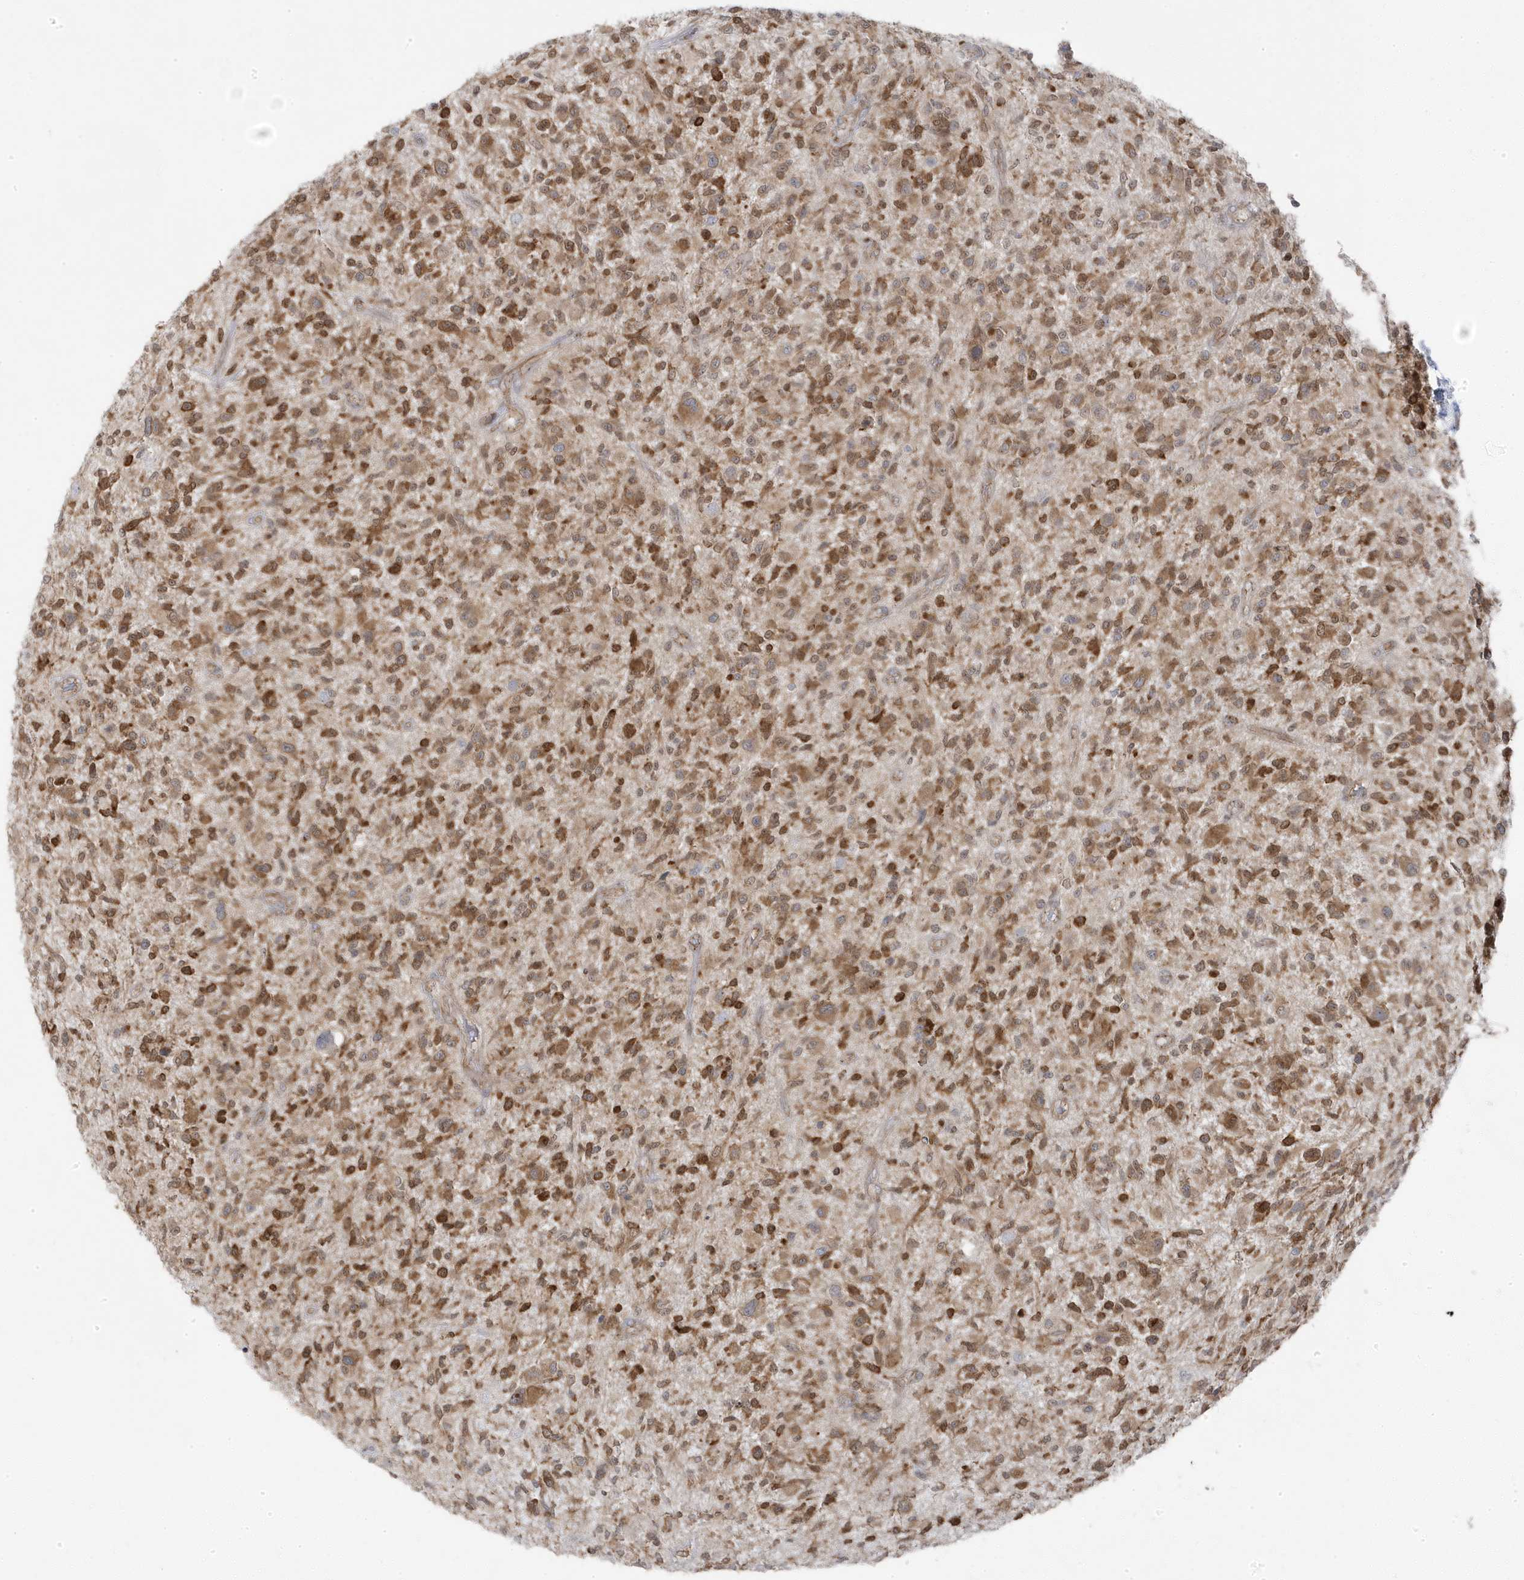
{"staining": {"intensity": "moderate", "quantity": ">75%", "location": "cytoplasmic/membranous"}, "tissue": "glioma", "cell_type": "Tumor cells", "image_type": "cancer", "snomed": [{"axis": "morphology", "description": "Glioma, malignant, High grade"}, {"axis": "topography", "description": "Brain"}], "caption": "Immunohistochemical staining of malignant glioma (high-grade) displays moderate cytoplasmic/membranous protein staining in approximately >75% of tumor cells.", "gene": "ZNF654", "patient": {"sex": "male", "age": 47}}